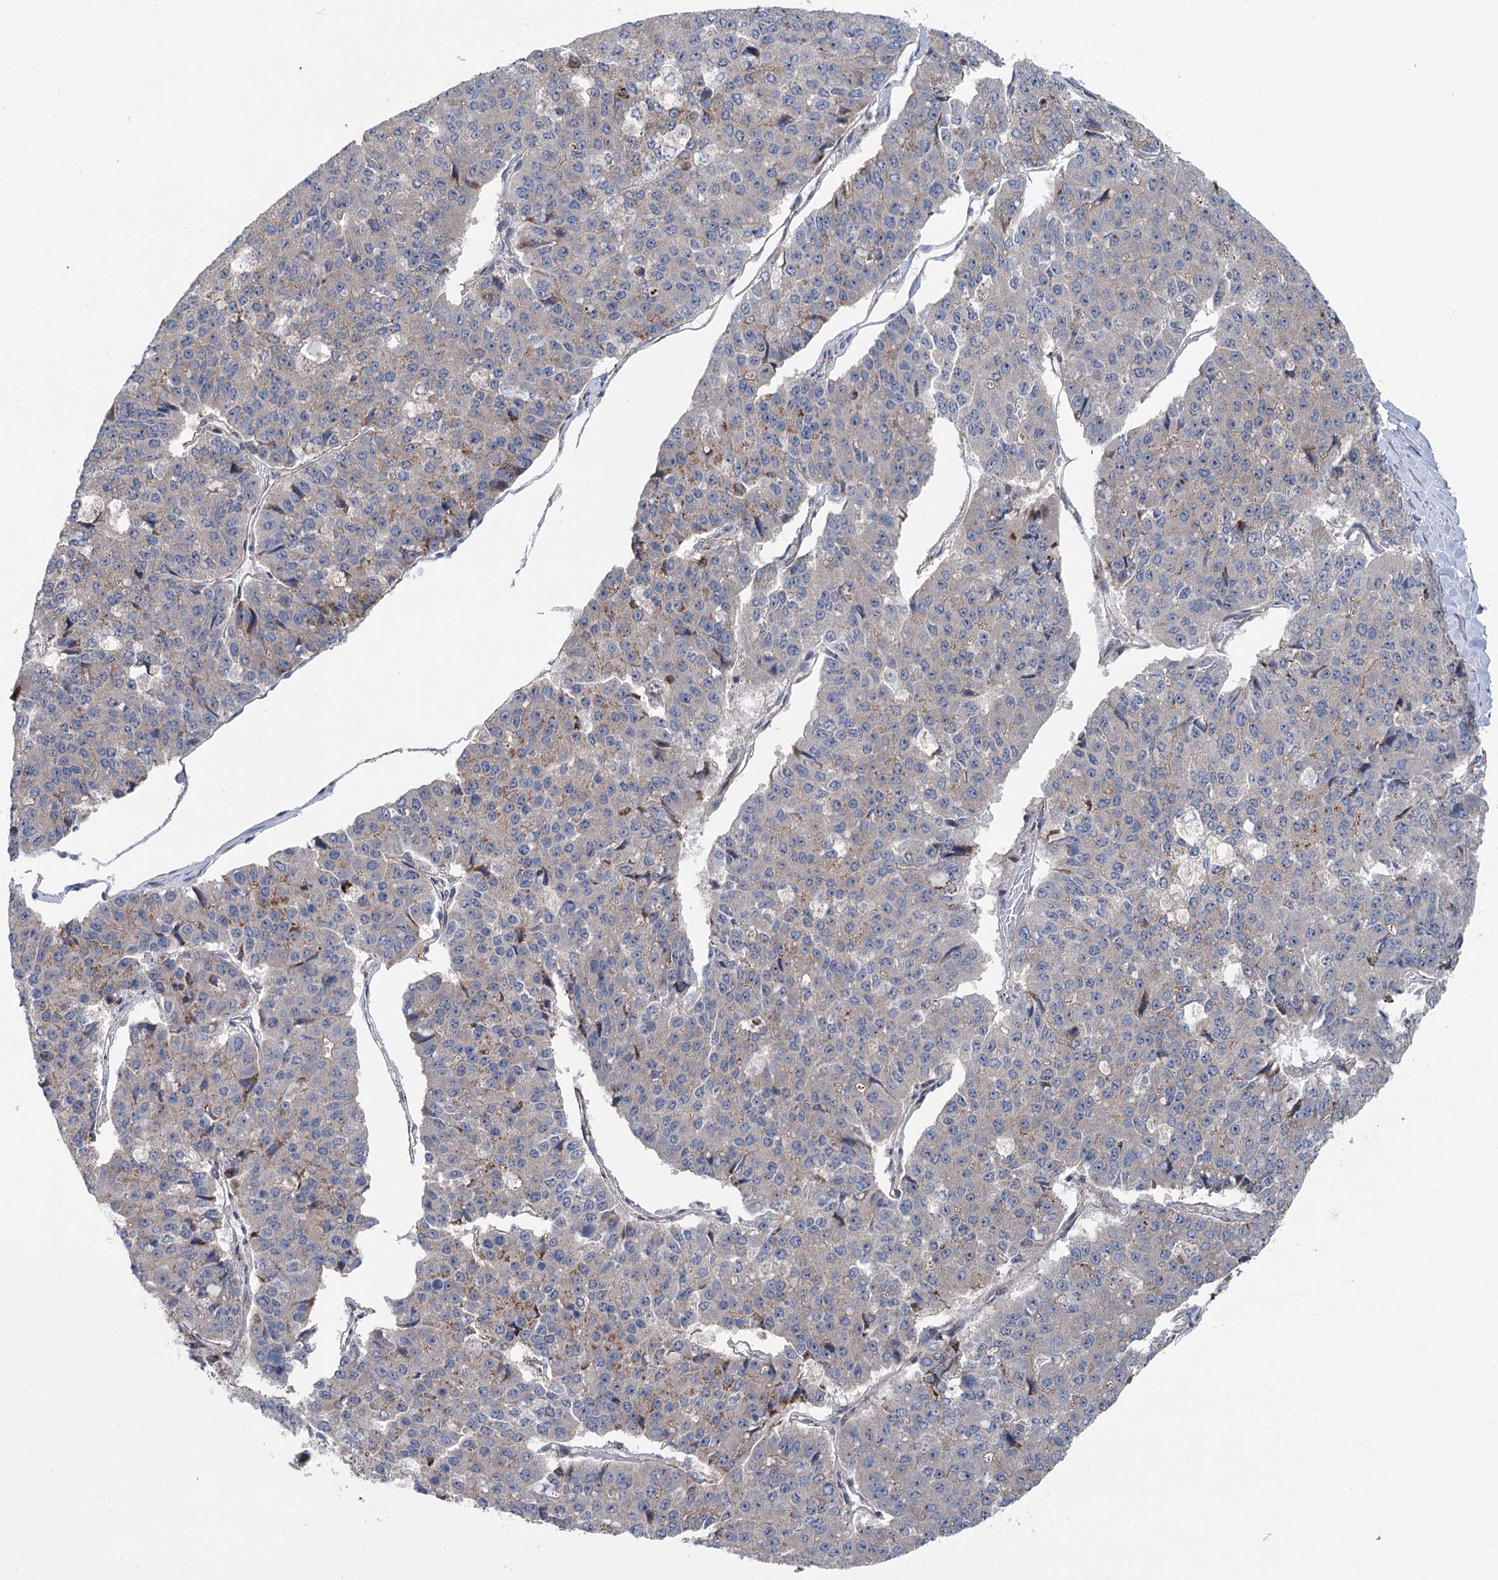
{"staining": {"intensity": "moderate", "quantity": "<25%", "location": "cytoplasmic/membranous"}, "tissue": "pancreatic cancer", "cell_type": "Tumor cells", "image_type": "cancer", "snomed": [{"axis": "morphology", "description": "Adenocarcinoma, NOS"}, {"axis": "topography", "description": "Pancreas"}], "caption": "Immunohistochemistry (DAB) staining of pancreatic adenocarcinoma demonstrates moderate cytoplasmic/membranous protein staining in approximately <25% of tumor cells.", "gene": "MARK2", "patient": {"sex": "male", "age": 50}}